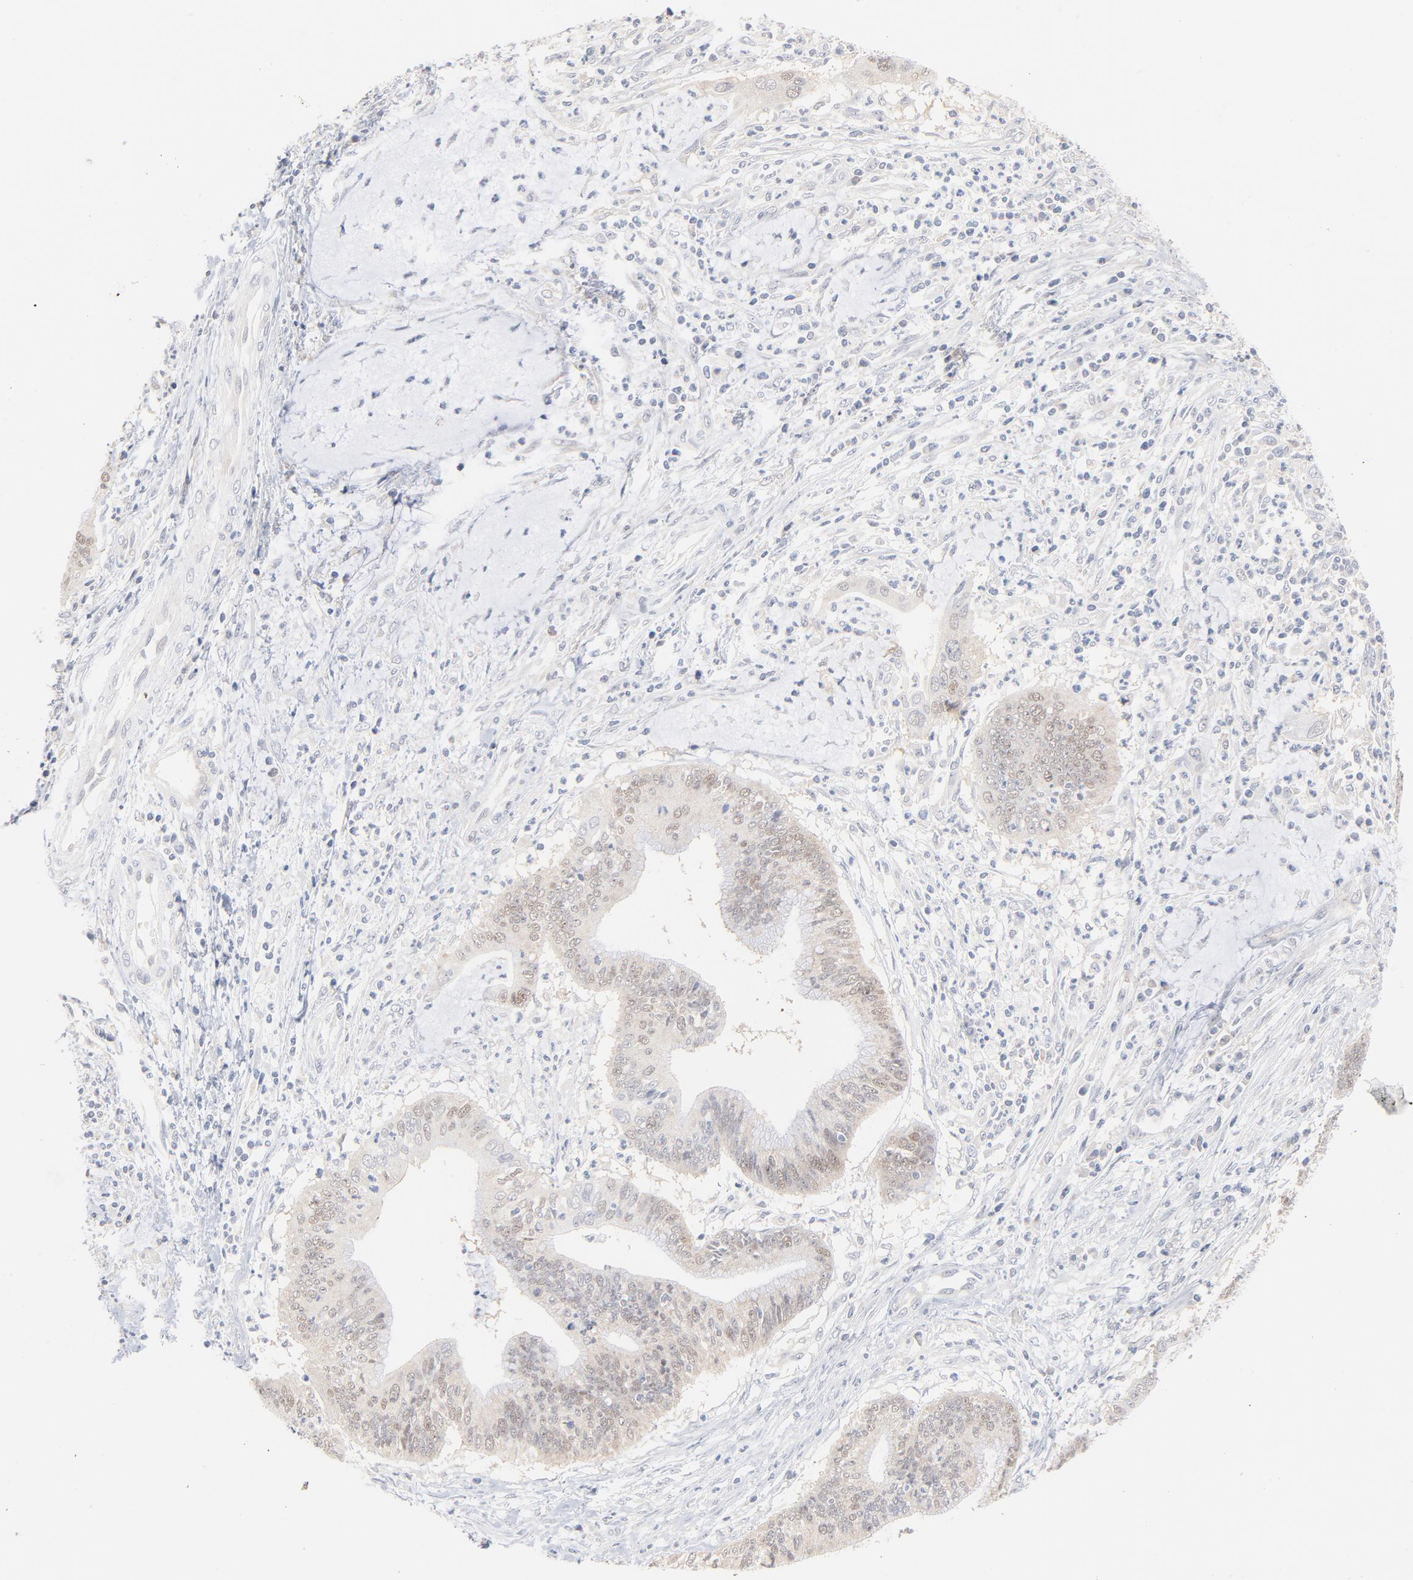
{"staining": {"intensity": "negative", "quantity": "none", "location": "none"}, "tissue": "cervical cancer", "cell_type": "Tumor cells", "image_type": "cancer", "snomed": [{"axis": "morphology", "description": "Adenocarcinoma, NOS"}, {"axis": "topography", "description": "Cervix"}], "caption": "Immunohistochemistry micrograph of human cervical cancer (adenocarcinoma) stained for a protein (brown), which exhibits no expression in tumor cells. The staining is performed using DAB (3,3'-diaminobenzidine) brown chromogen with nuclei counter-stained in using hematoxylin.", "gene": "UBL4A", "patient": {"sex": "female", "age": 36}}